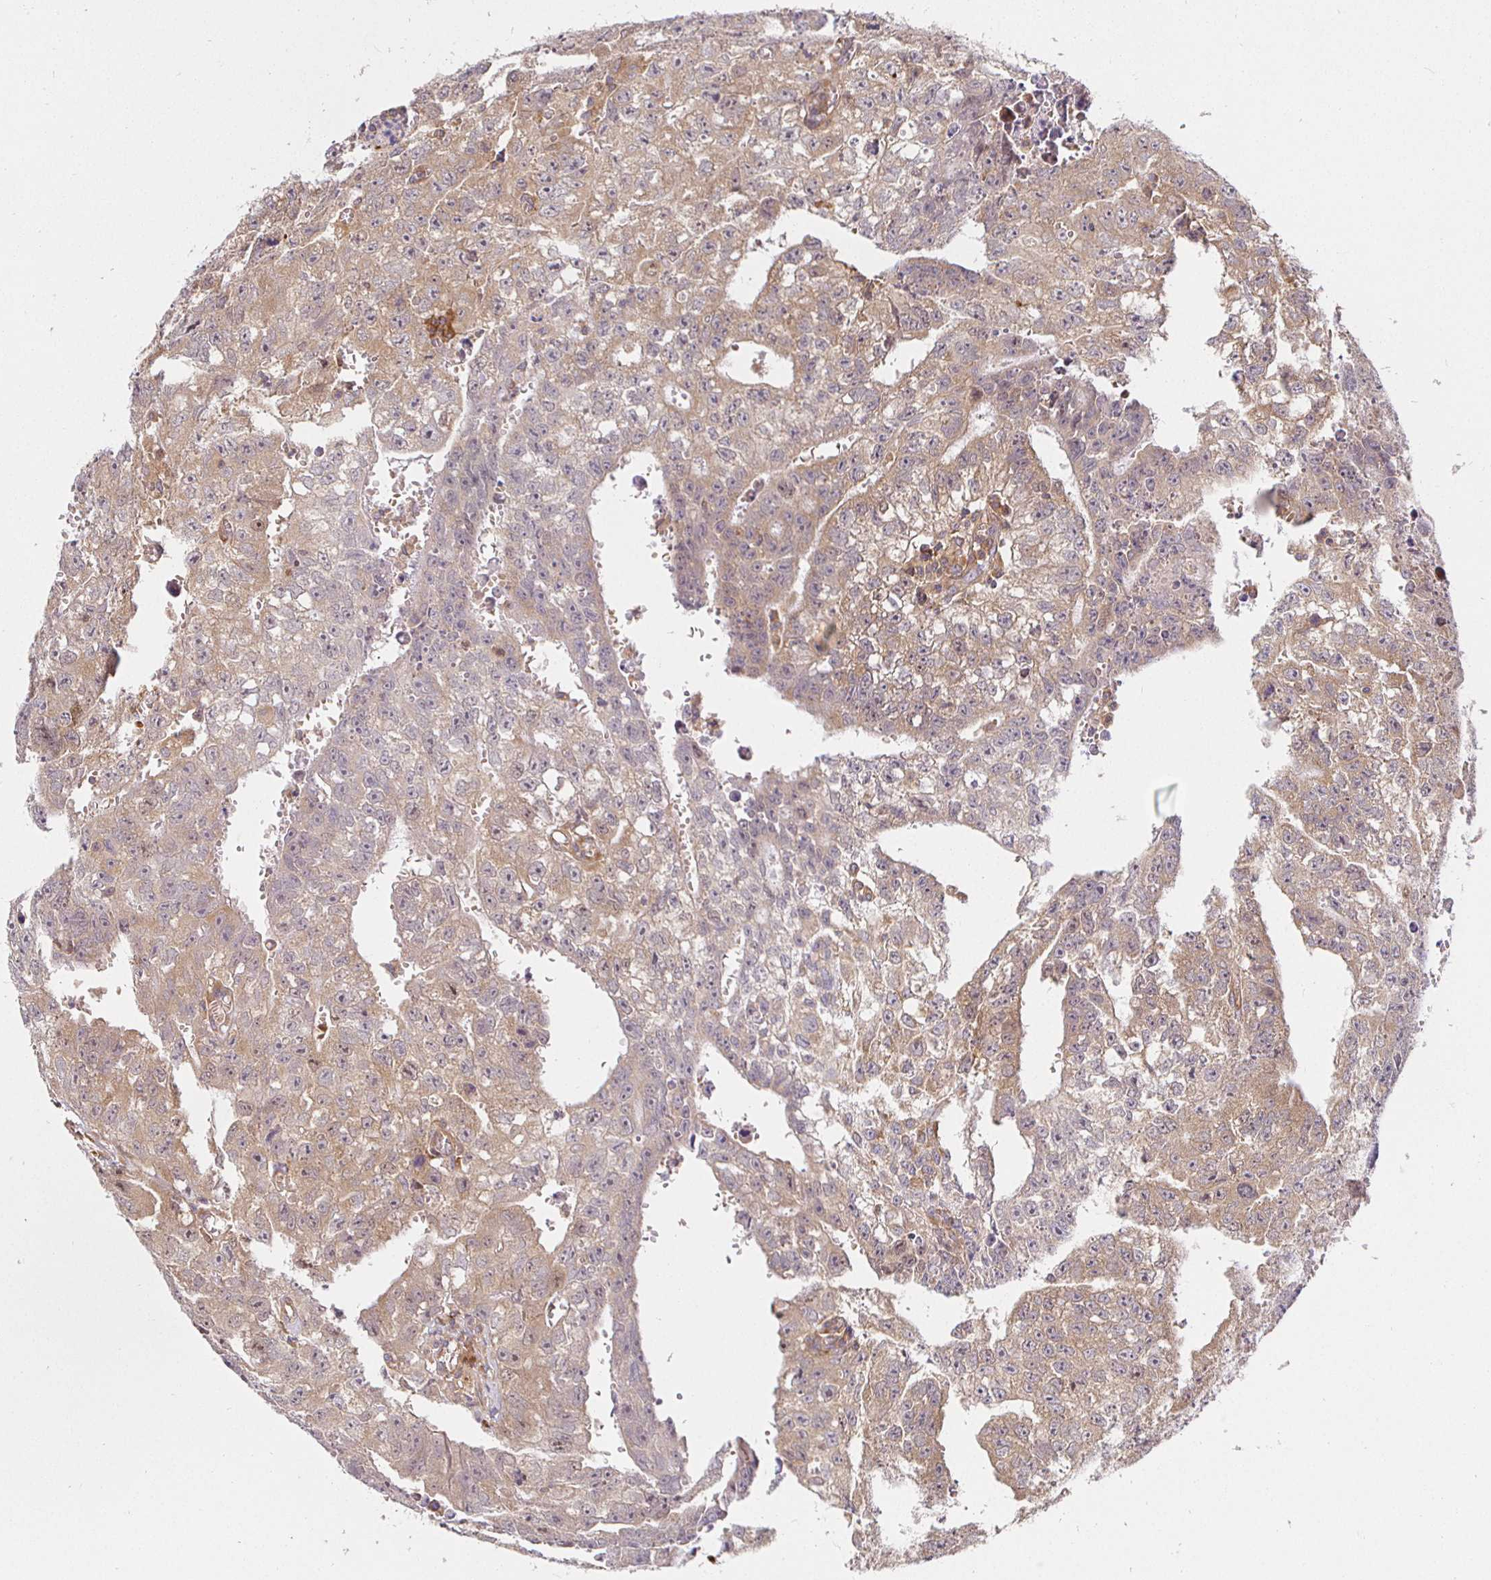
{"staining": {"intensity": "weak", "quantity": ">75%", "location": "cytoplasmic/membranous"}, "tissue": "testis cancer", "cell_type": "Tumor cells", "image_type": "cancer", "snomed": [{"axis": "morphology", "description": "Carcinoma, Embryonal, NOS"}, {"axis": "morphology", "description": "Teratoma, malignant, NOS"}, {"axis": "topography", "description": "Testis"}], "caption": "Approximately >75% of tumor cells in human testis teratoma (malignant) display weak cytoplasmic/membranous protein positivity as visualized by brown immunohistochemical staining.", "gene": "IRAK1", "patient": {"sex": "male", "age": 24}}